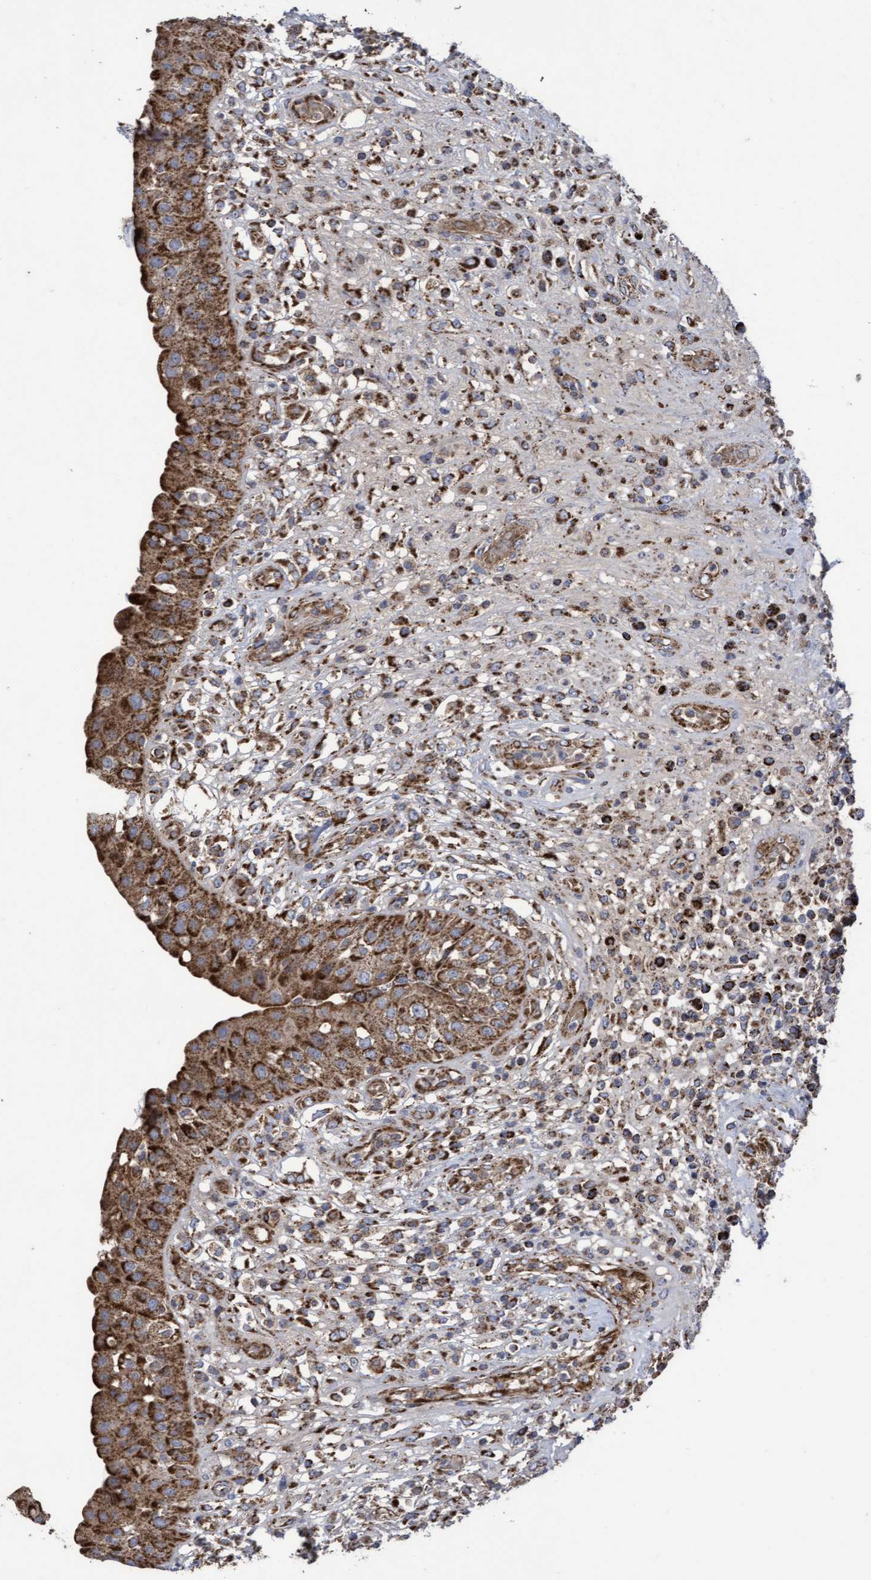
{"staining": {"intensity": "strong", "quantity": ">75%", "location": "cytoplasmic/membranous"}, "tissue": "urinary bladder", "cell_type": "Urothelial cells", "image_type": "normal", "snomed": [{"axis": "morphology", "description": "Normal tissue, NOS"}, {"axis": "topography", "description": "Urinary bladder"}], "caption": "Immunohistochemistry (IHC) histopathology image of unremarkable human urinary bladder stained for a protein (brown), which displays high levels of strong cytoplasmic/membranous positivity in about >75% of urothelial cells.", "gene": "COBL", "patient": {"sex": "female", "age": 62}}